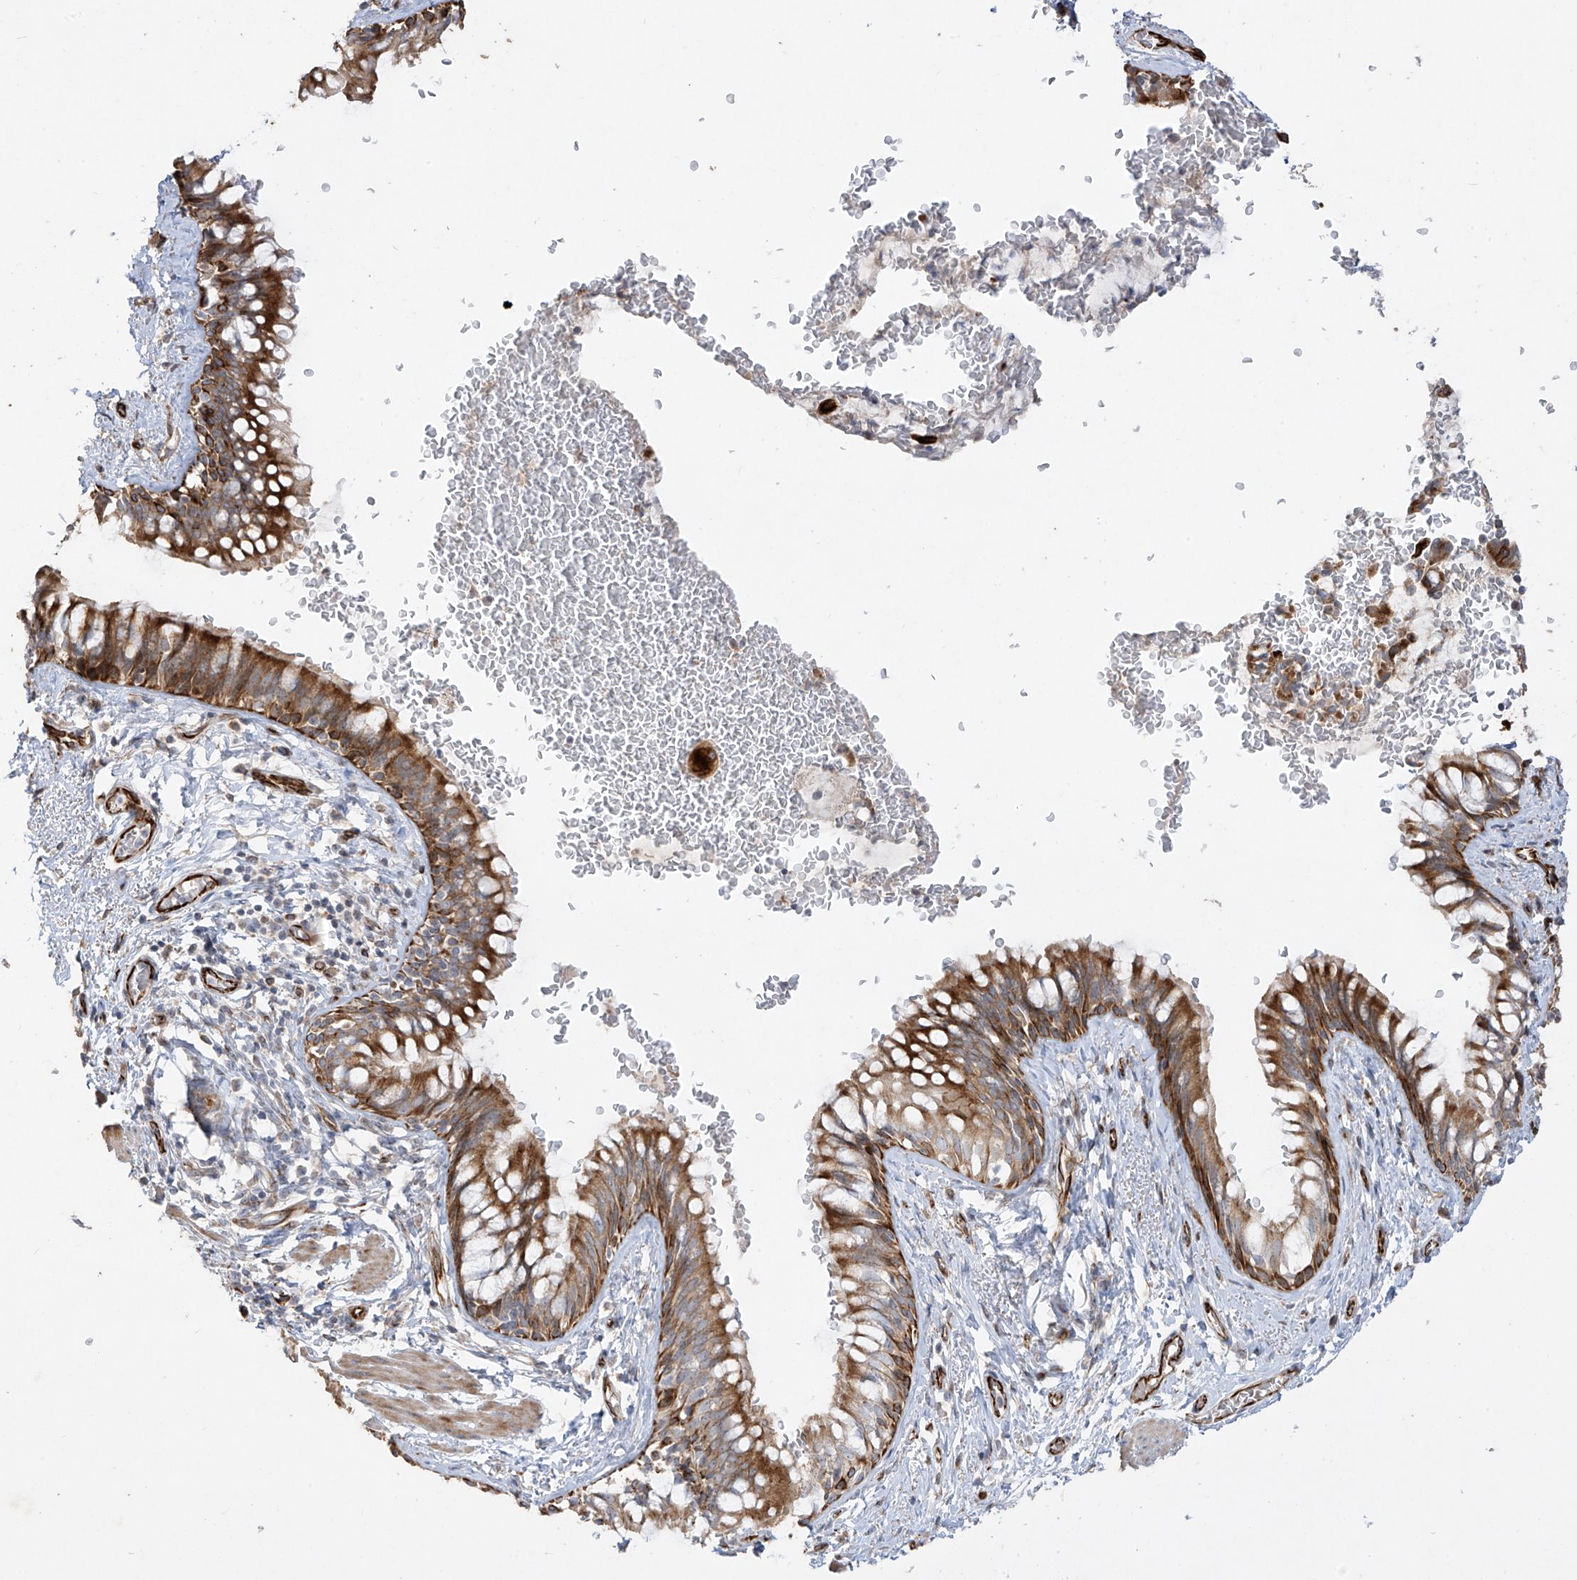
{"staining": {"intensity": "moderate", "quantity": ">75%", "location": "cytoplasmic/membranous"}, "tissue": "bronchus", "cell_type": "Respiratory epithelial cells", "image_type": "normal", "snomed": [{"axis": "morphology", "description": "Normal tissue, NOS"}, {"axis": "topography", "description": "Cartilage tissue"}, {"axis": "topography", "description": "Bronchus"}], "caption": "Respiratory epithelial cells exhibit moderate cytoplasmic/membranous expression in about >75% of cells in normal bronchus. Nuclei are stained in blue.", "gene": "DCDC2", "patient": {"sex": "female", "age": 36}}